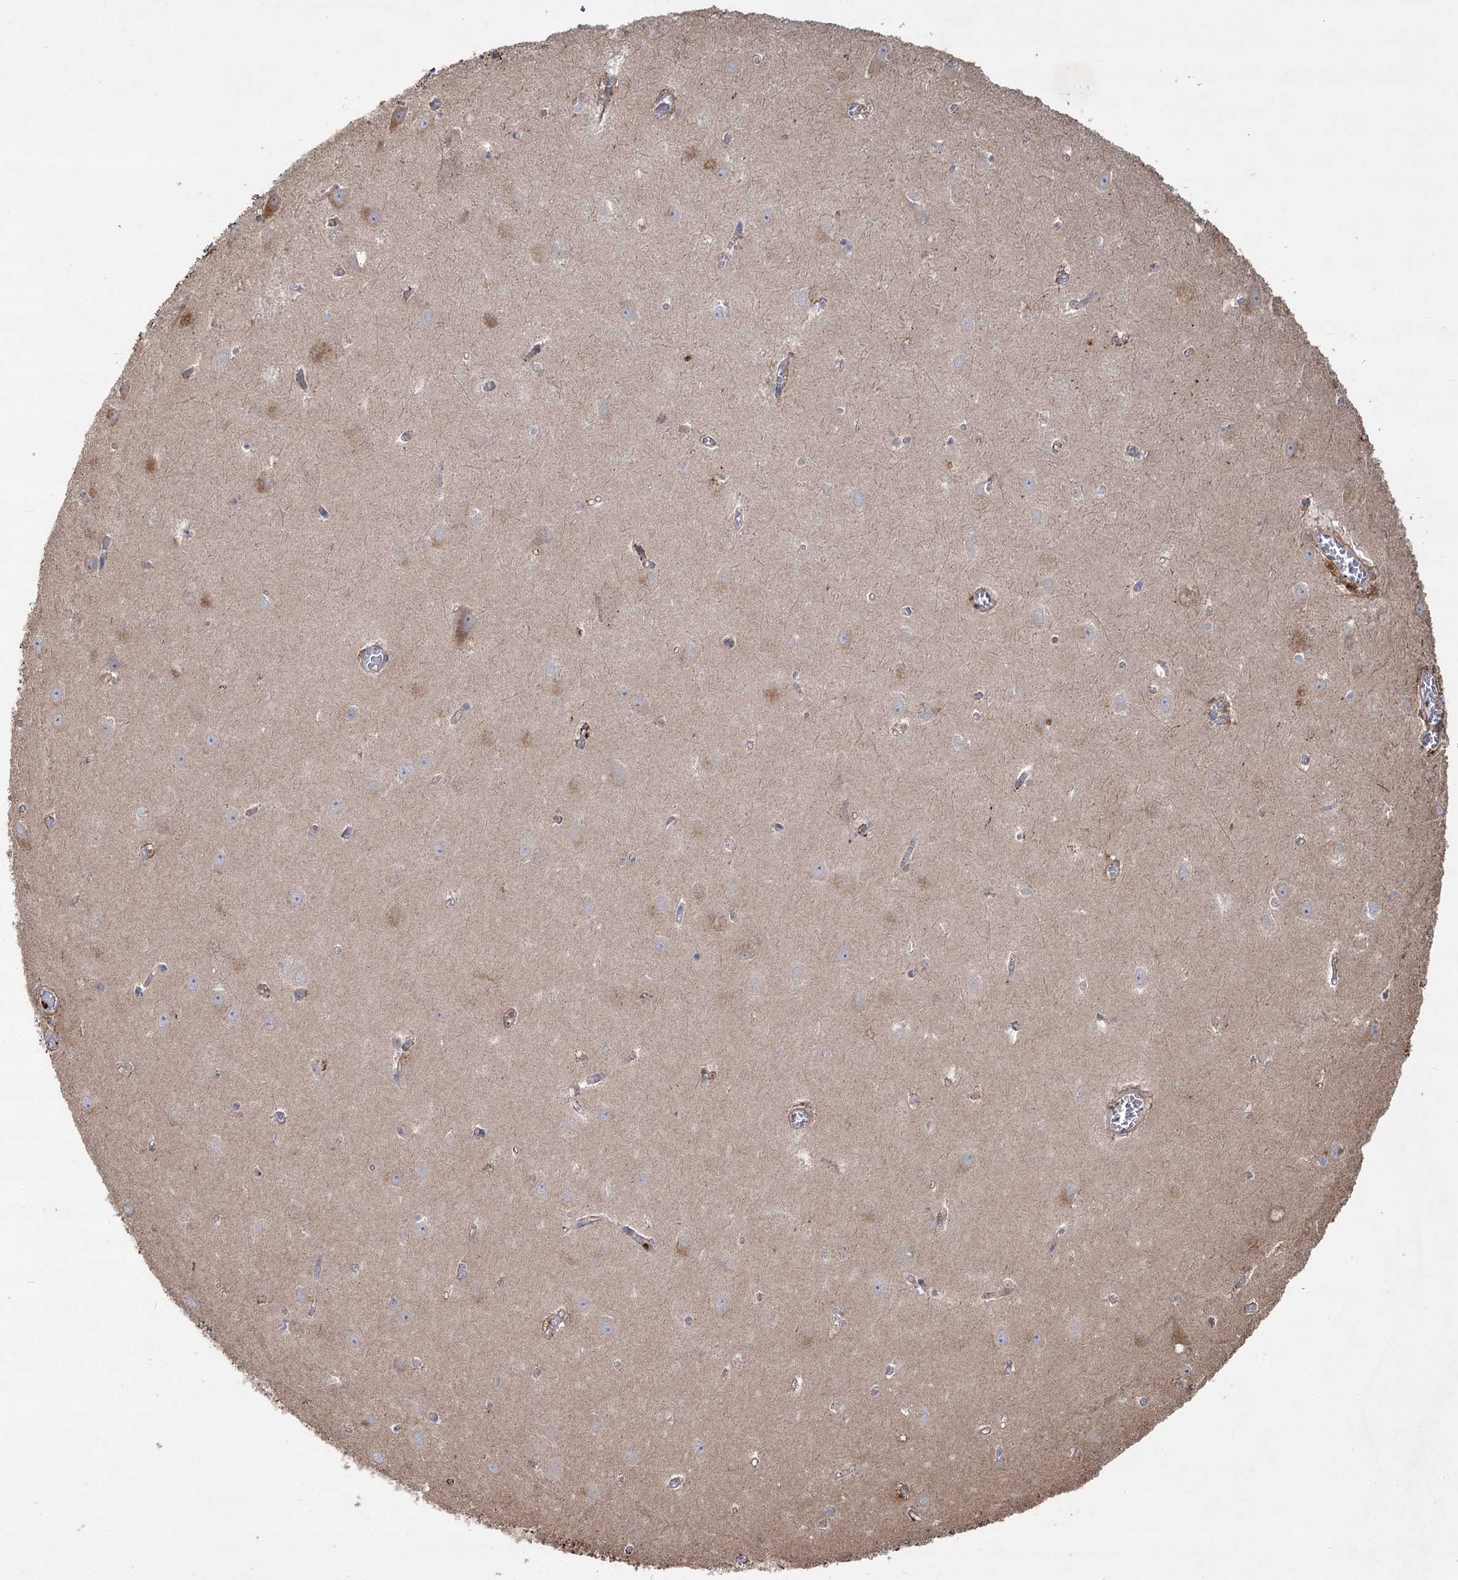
{"staining": {"intensity": "weak", "quantity": "<25%", "location": "cytoplasmic/membranous"}, "tissue": "hippocampus", "cell_type": "Glial cells", "image_type": "normal", "snomed": [{"axis": "morphology", "description": "Normal tissue, NOS"}, {"axis": "topography", "description": "Hippocampus"}], "caption": "Glial cells show no significant protein staining in normal hippocampus. (Brightfield microscopy of DAB (3,3'-diaminobenzidine) IHC at high magnification).", "gene": "RNF24", "patient": {"sex": "female", "age": 64}}